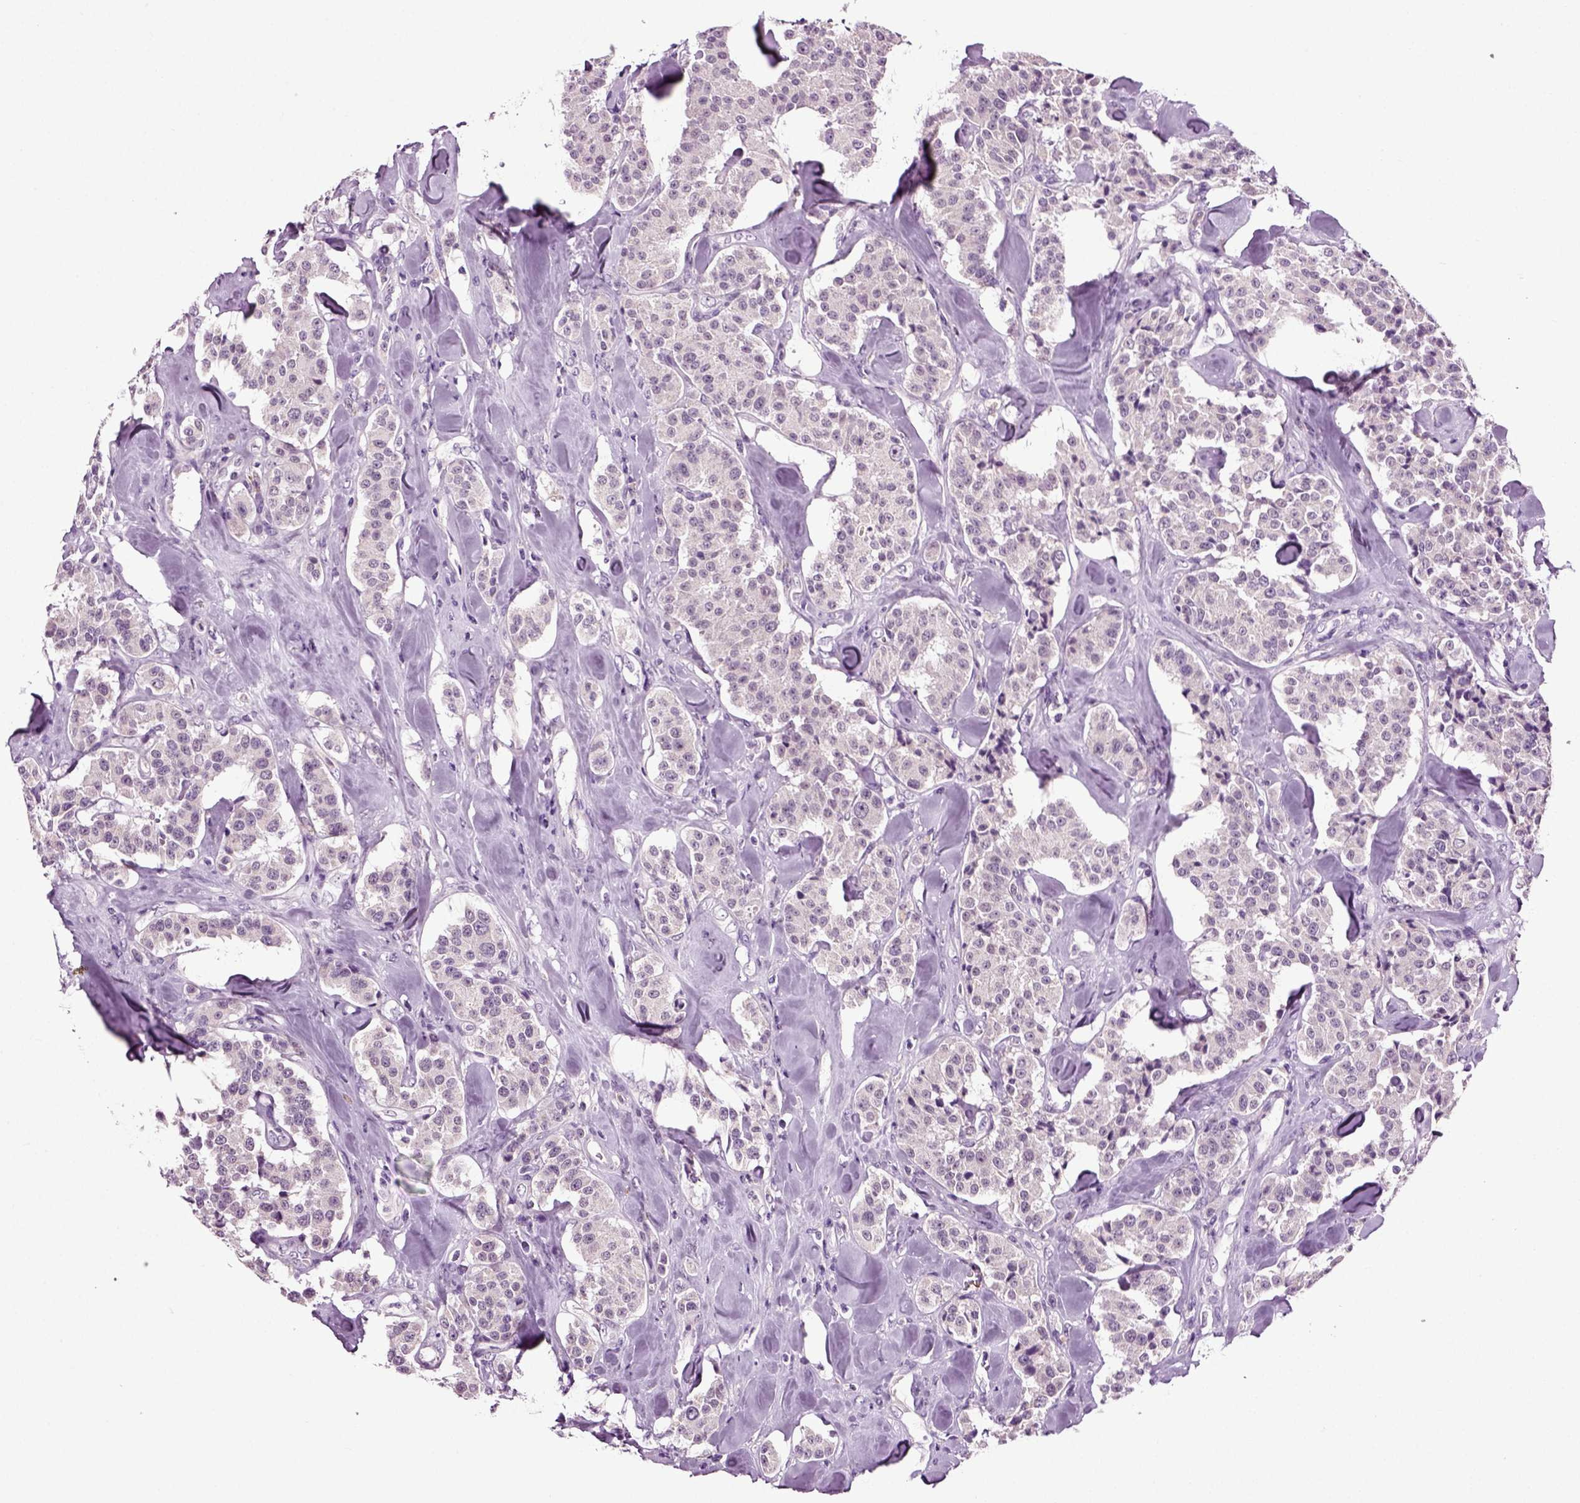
{"staining": {"intensity": "negative", "quantity": "none", "location": "none"}, "tissue": "carcinoid", "cell_type": "Tumor cells", "image_type": "cancer", "snomed": [{"axis": "morphology", "description": "Carcinoid, malignant, NOS"}, {"axis": "topography", "description": "Pancreas"}], "caption": "Protein analysis of malignant carcinoid displays no significant expression in tumor cells.", "gene": "SPATA17", "patient": {"sex": "male", "age": 41}}